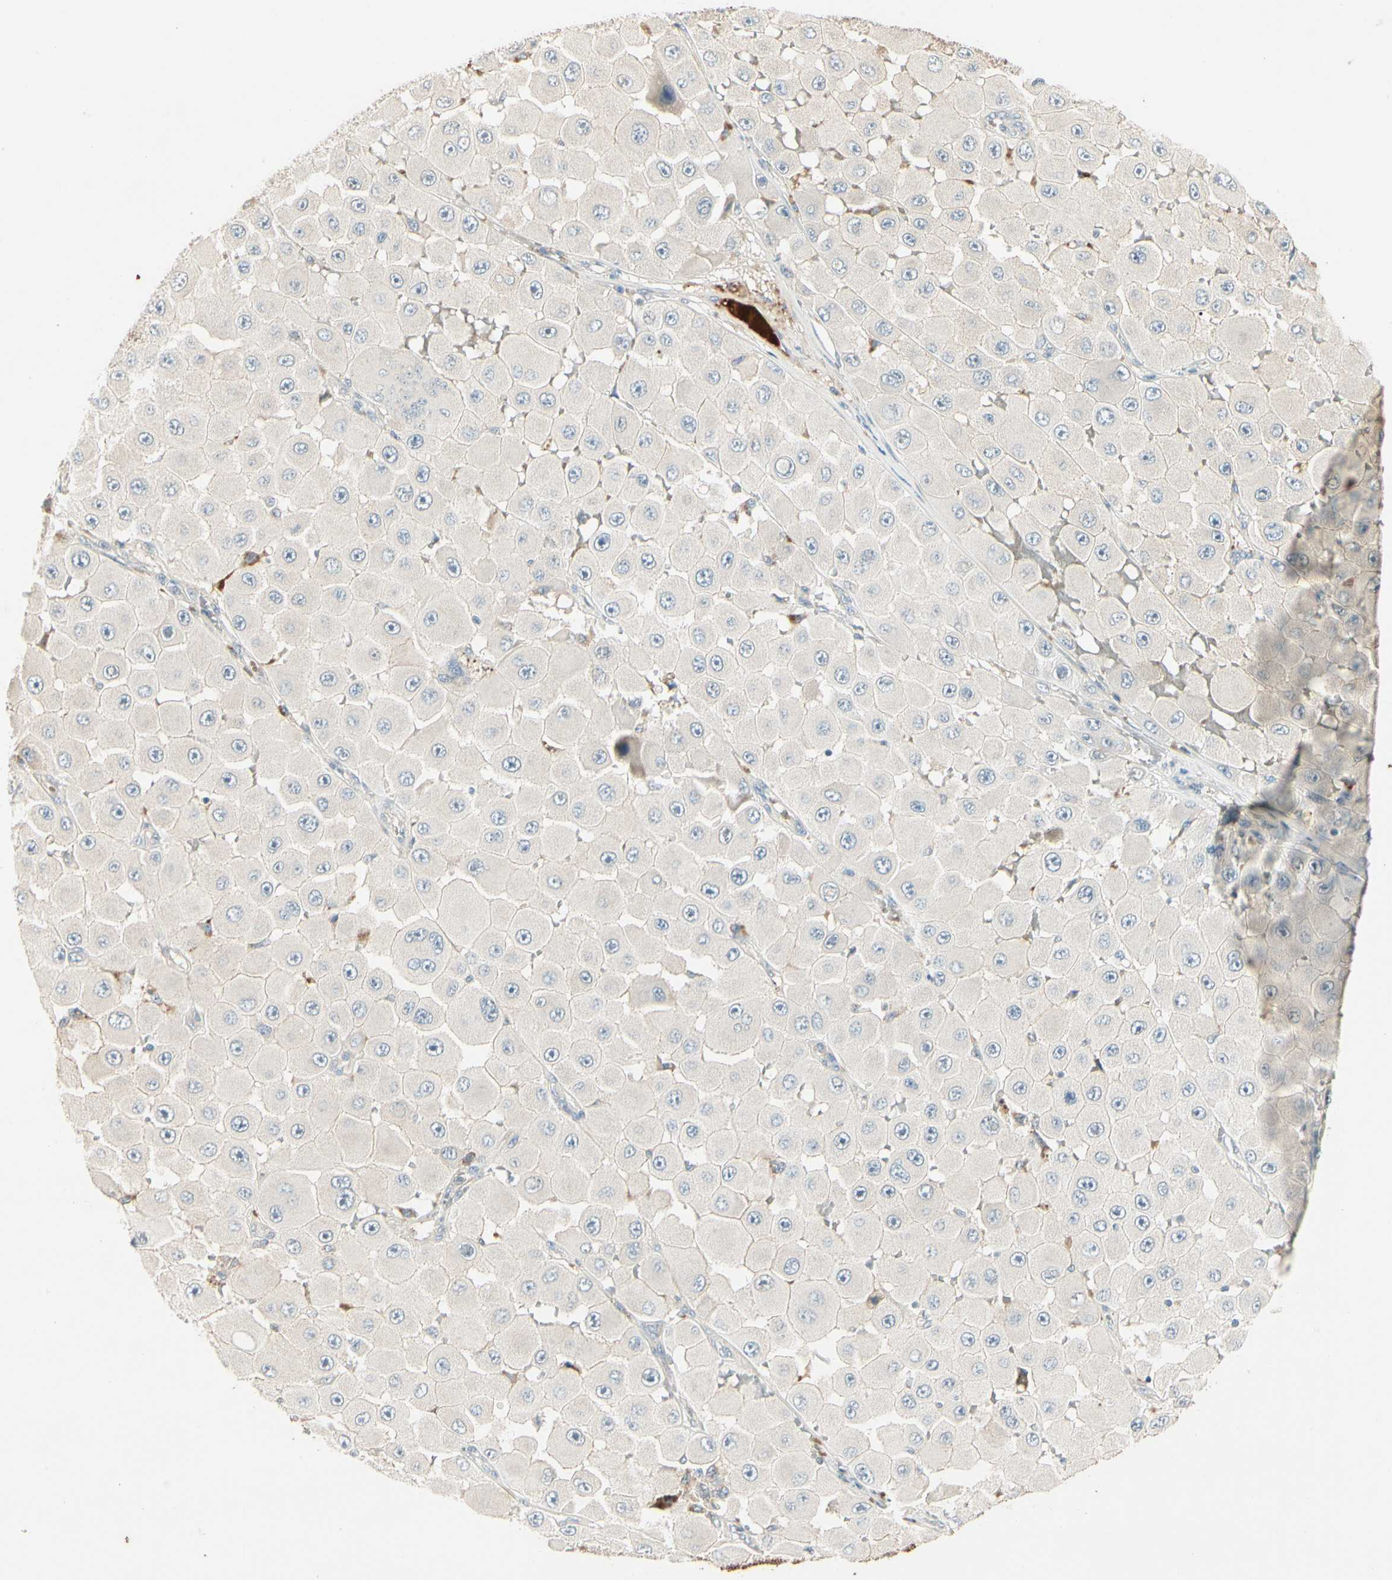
{"staining": {"intensity": "negative", "quantity": "none", "location": "none"}, "tissue": "melanoma", "cell_type": "Tumor cells", "image_type": "cancer", "snomed": [{"axis": "morphology", "description": "Malignant melanoma, NOS"}, {"axis": "topography", "description": "Skin"}], "caption": "This is an immunohistochemistry (IHC) photomicrograph of melanoma. There is no positivity in tumor cells.", "gene": "SKIL", "patient": {"sex": "female", "age": 81}}